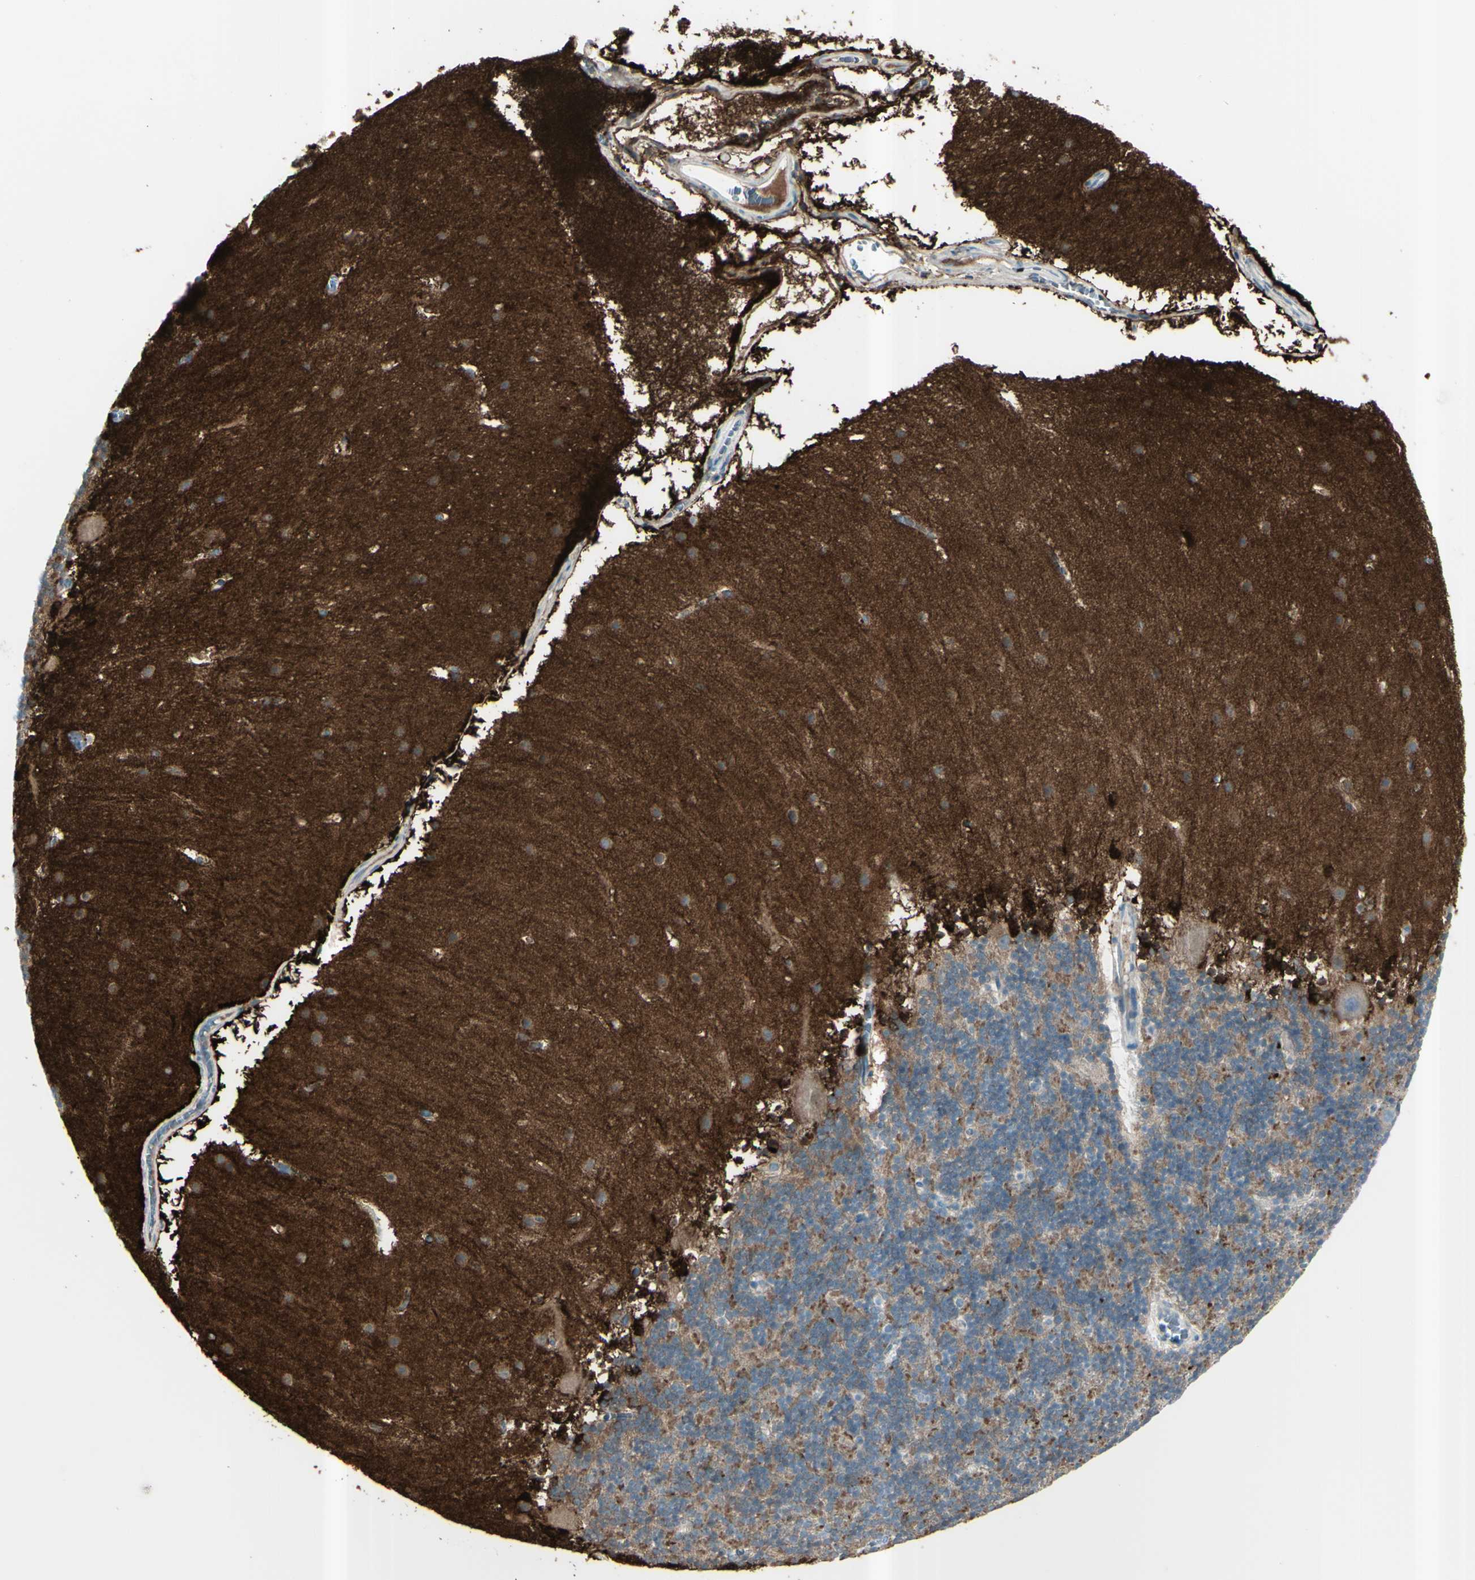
{"staining": {"intensity": "moderate", "quantity": "<25%", "location": "cytoplasmic/membranous"}, "tissue": "cerebellum", "cell_type": "Cells in granular layer", "image_type": "normal", "snomed": [{"axis": "morphology", "description": "Normal tissue, NOS"}, {"axis": "topography", "description": "Cerebellum"}], "caption": "Immunohistochemical staining of benign human cerebellum exhibits <25% levels of moderate cytoplasmic/membranous protein positivity in about <25% of cells in granular layer.", "gene": "GPR34", "patient": {"sex": "female", "age": 19}}